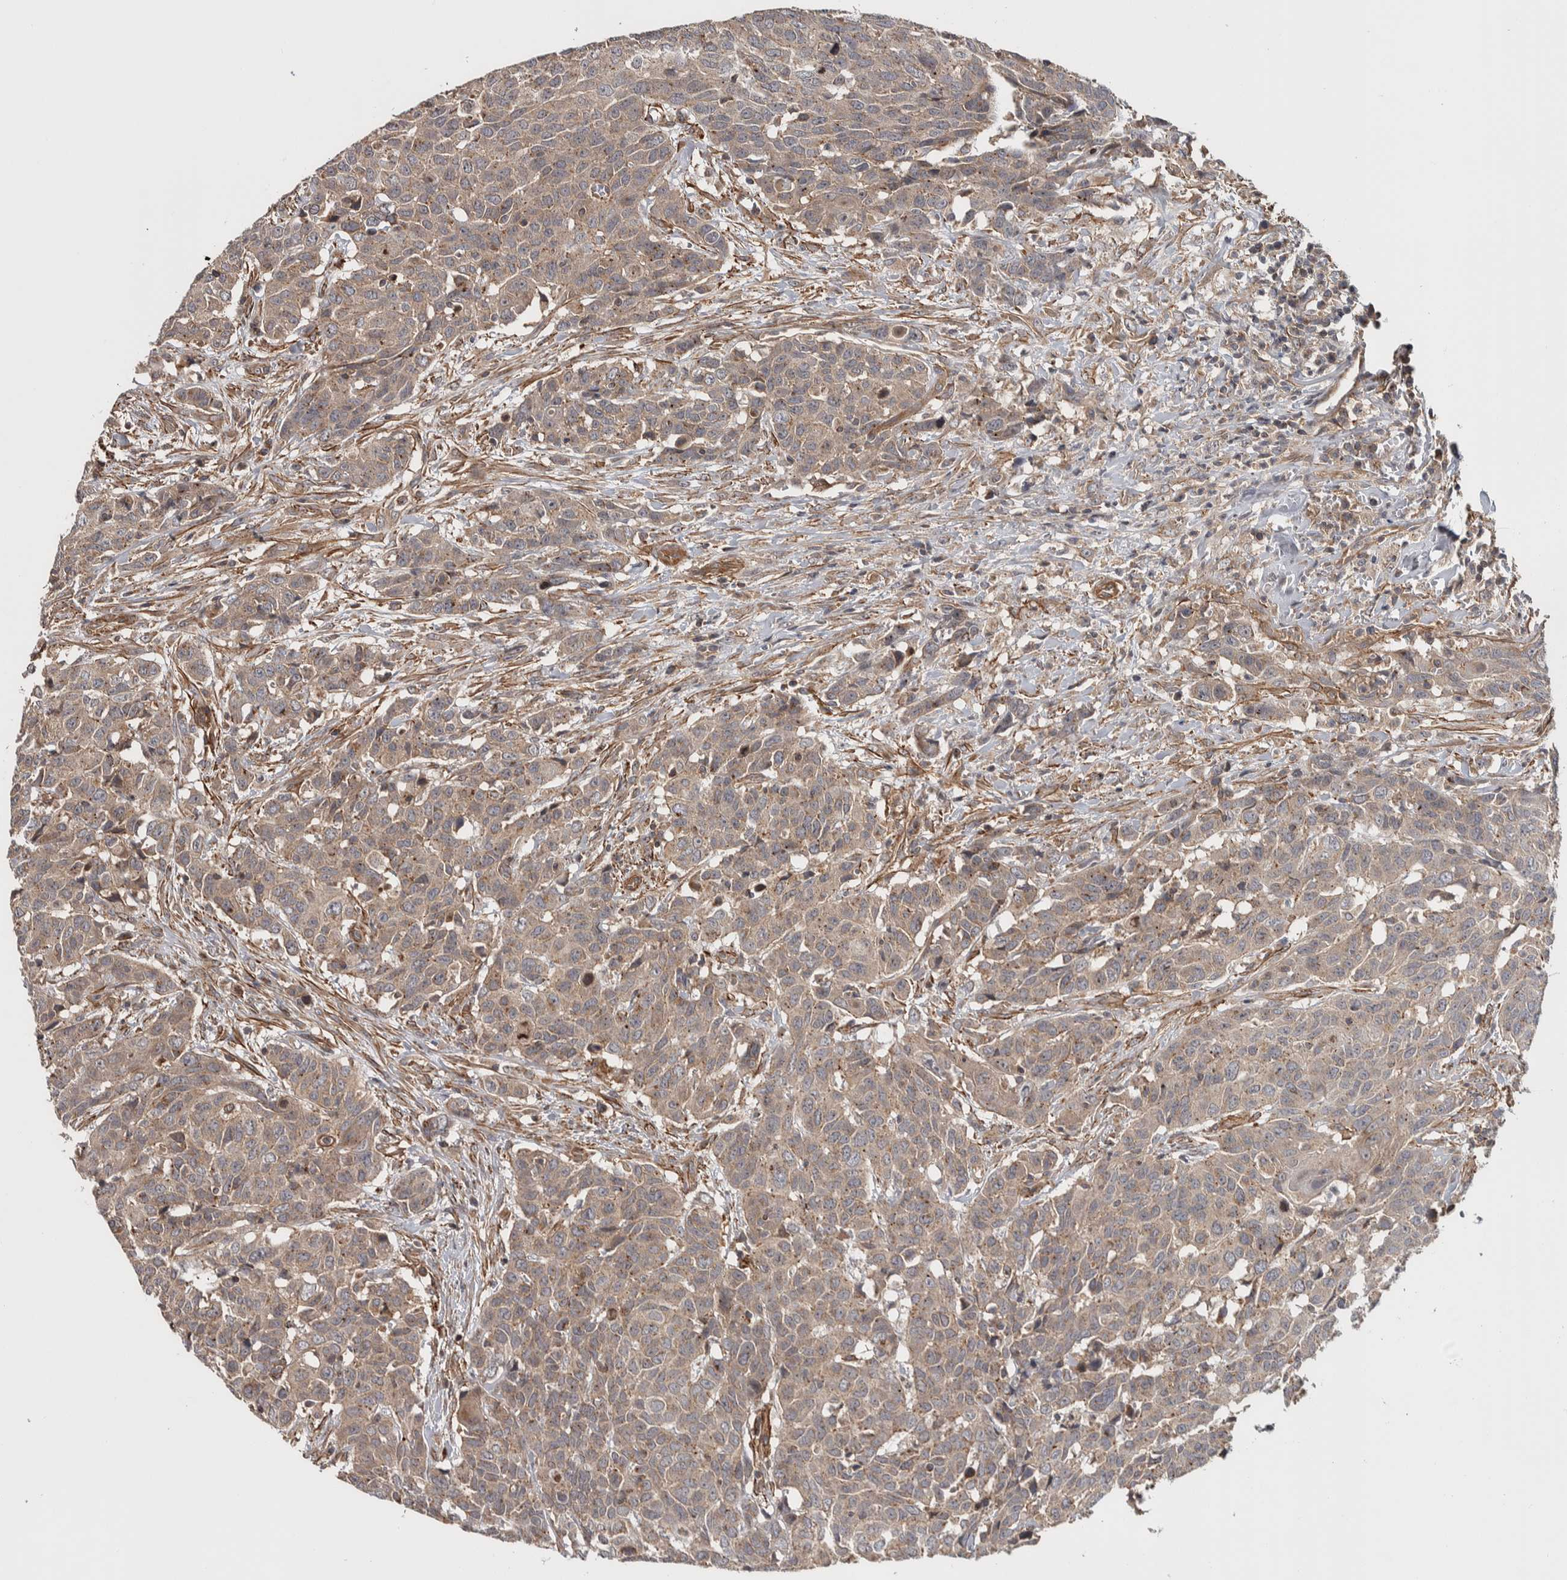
{"staining": {"intensity": "weak", "quantity": ">75%", "location": "cytoplasmic/membranous"}, "tissue": "head and neck cancer", "cell_type": "Tumor cells", "image_type": "cancer", "snomed": [{"axis": "morphology", "description": "Squamous cell carcinoma, NOS"}, {"axis": "topography", "description": "Head-Neck"}], "caption": "This is an image of immunohistochemistry staining of head and neck squamous cell carcinoma, which shows weak expression in the cytoplasmic/membranous of tumor cells.", "gene": "CHMP4C", "patient": {"sex": "male", "age": 66}}